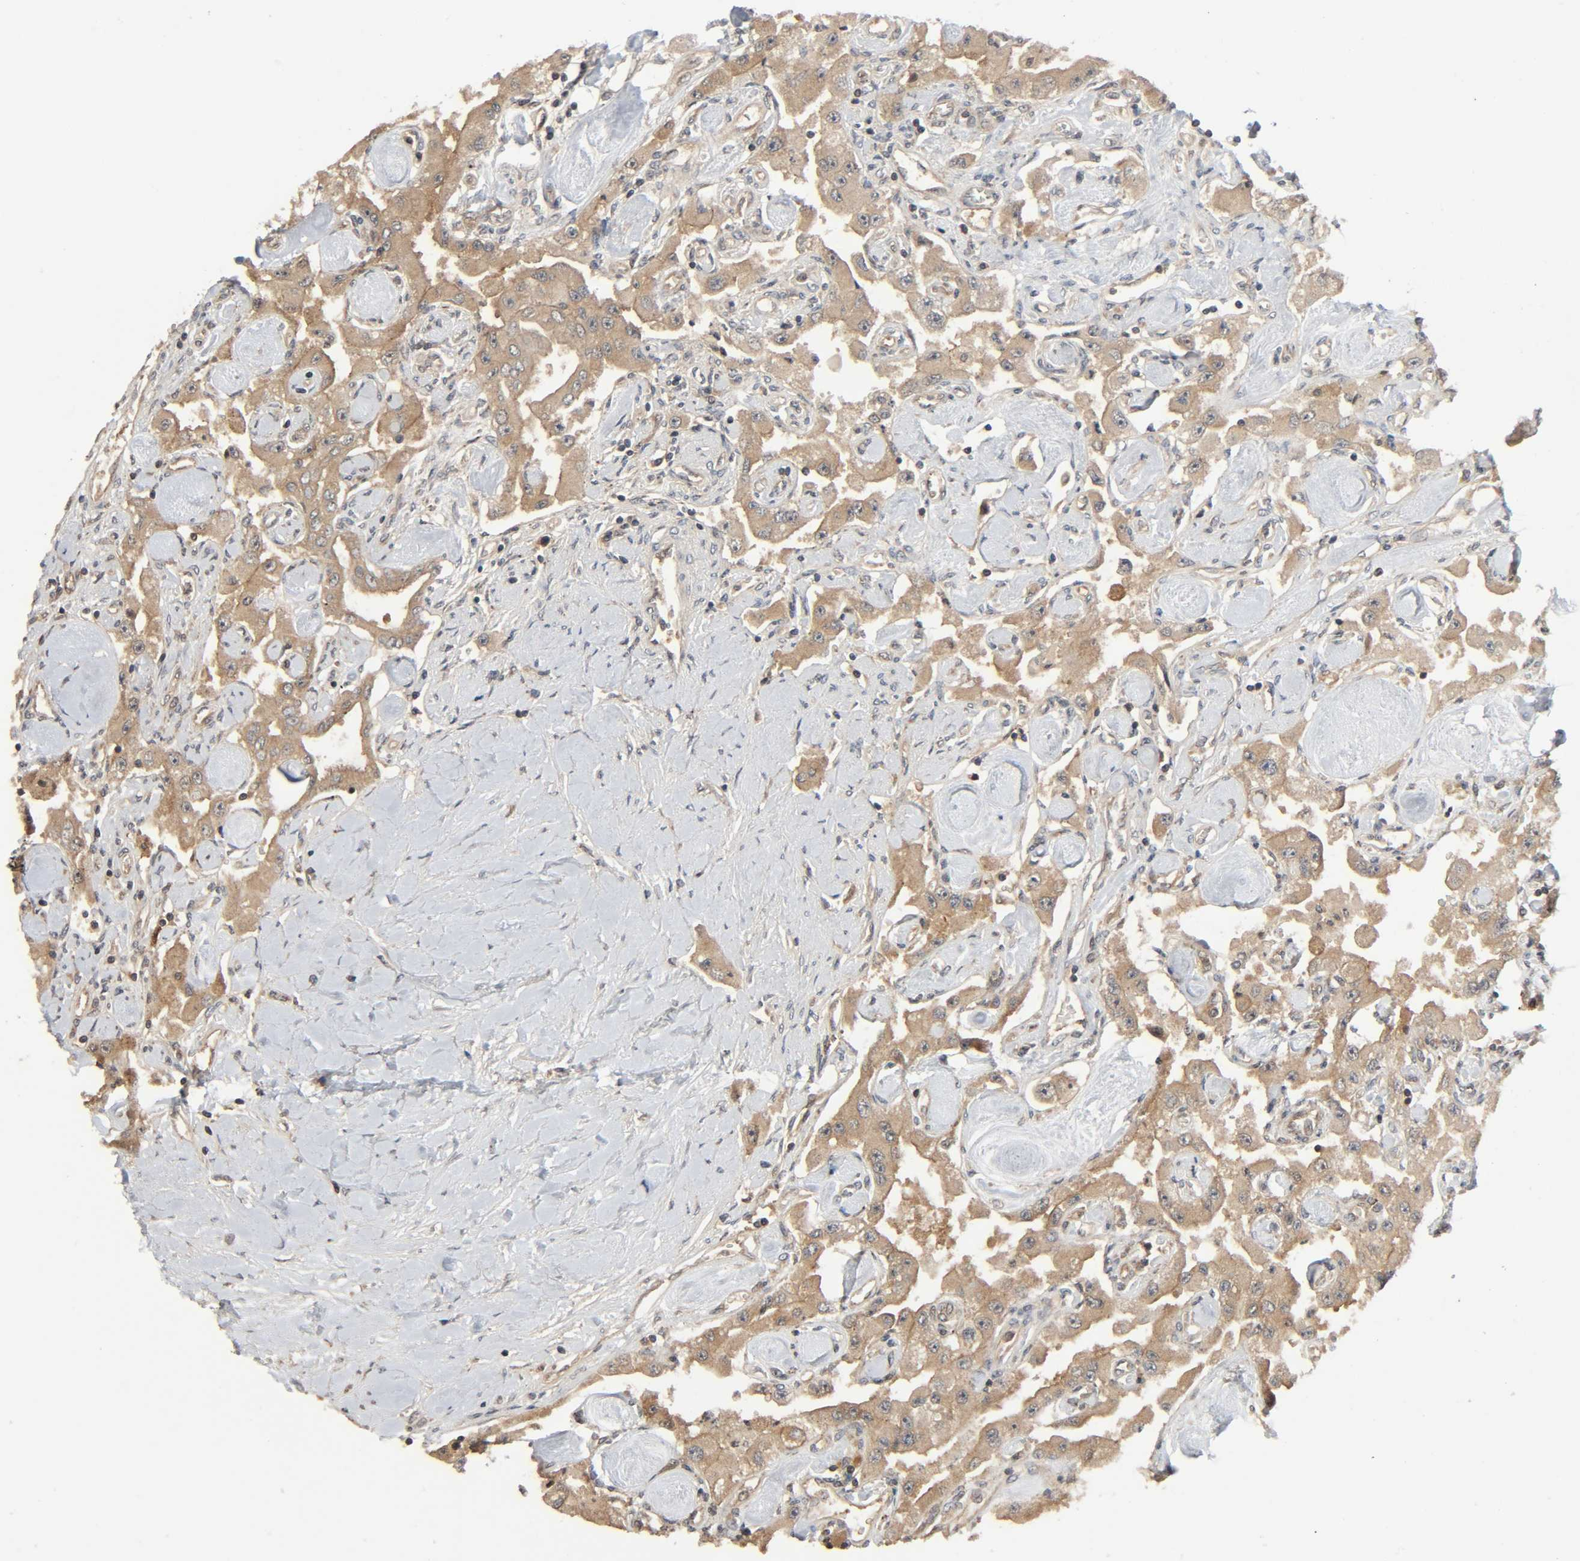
{"staining": {"intensity": "moderate", "quantity": ">75%", "location": "cytoplasmic/membranous"}, "tissue": "carcinoid", "cell_type": "Tumor cells", "image_type": "cancer", "snomed": [{"axis": "morphology", "description": "Carcinoid, malignant, NOS"}, {"axis": "topography", "description": "Pancreas"}], "caption": "IHC image of neoplastic tissue: carcinoid stained using IHC reveals medium levels of moderate protein expression localized specifically in the cytoplasmic/membranous of tumor cells, appearing as a cytoplasmic/membranous brown color.", "gene": "PPP2R1B", "patient": {"sex": "male", "age": 41}}